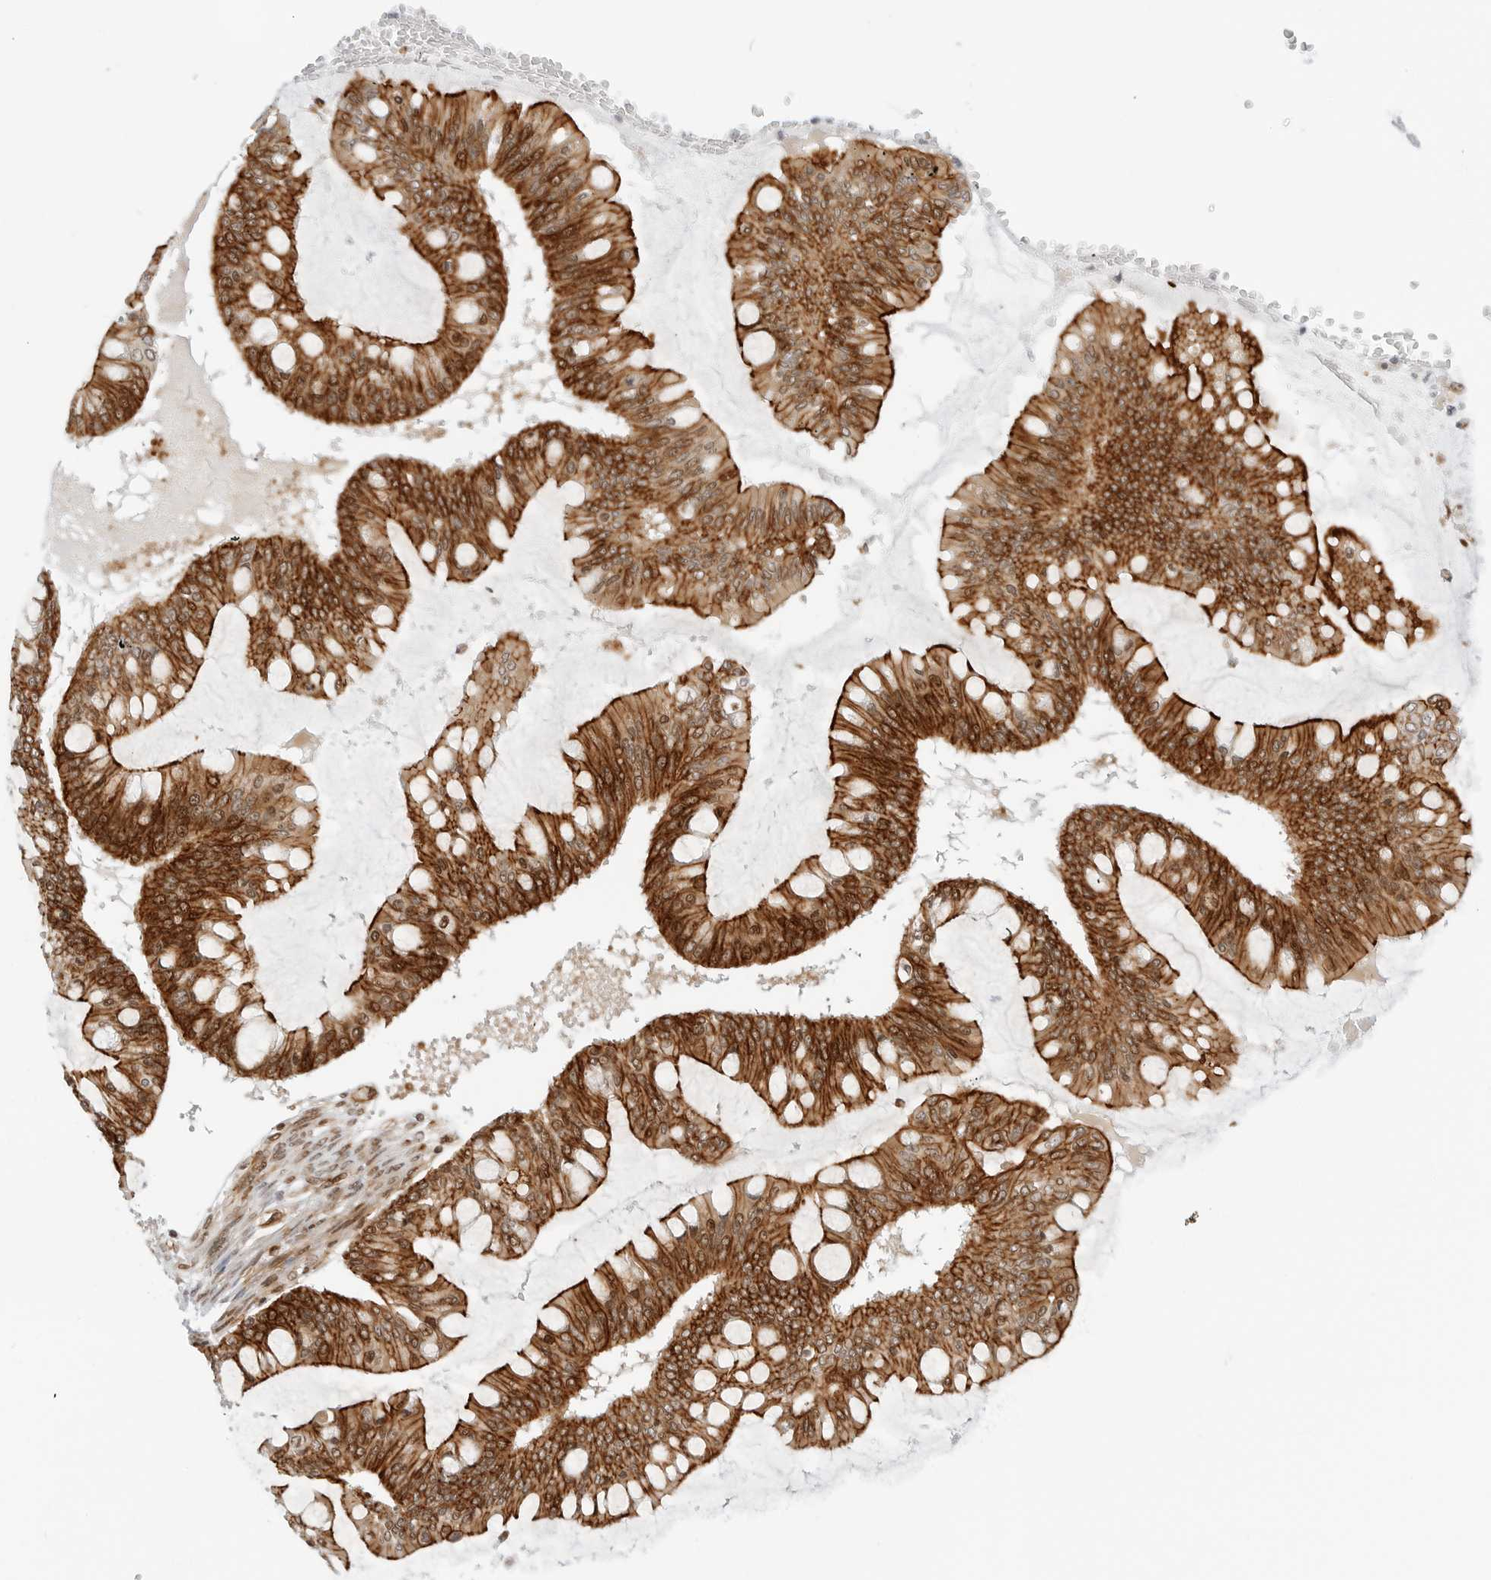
{"staining": {"intensity": "moderate", "quantity": ">75%", "location": "cytoplasmic/membranous,nuclear"}, "tissue": "ovarian cancer", "cell_type": "Tumor cells", "image_type": "cancer", "snomed": [{"axis": "morphology", "description": "Cystadenocarcinoma, mucinous, NOS"}, {"axis": "topography", "description": "Ovary"}], "caption": "DAB (3,3'-diaminobenzidine) immunohistochemical staining of human ovarian cancer (mucinous cystadenocarcinoma) exhibits moderate cytoplasmic/membranous and nuclear protein positivity in approximately >75% of tumor cells.", "gene": "ZNF613", "patient": {"sex": "female", "age": 73}}